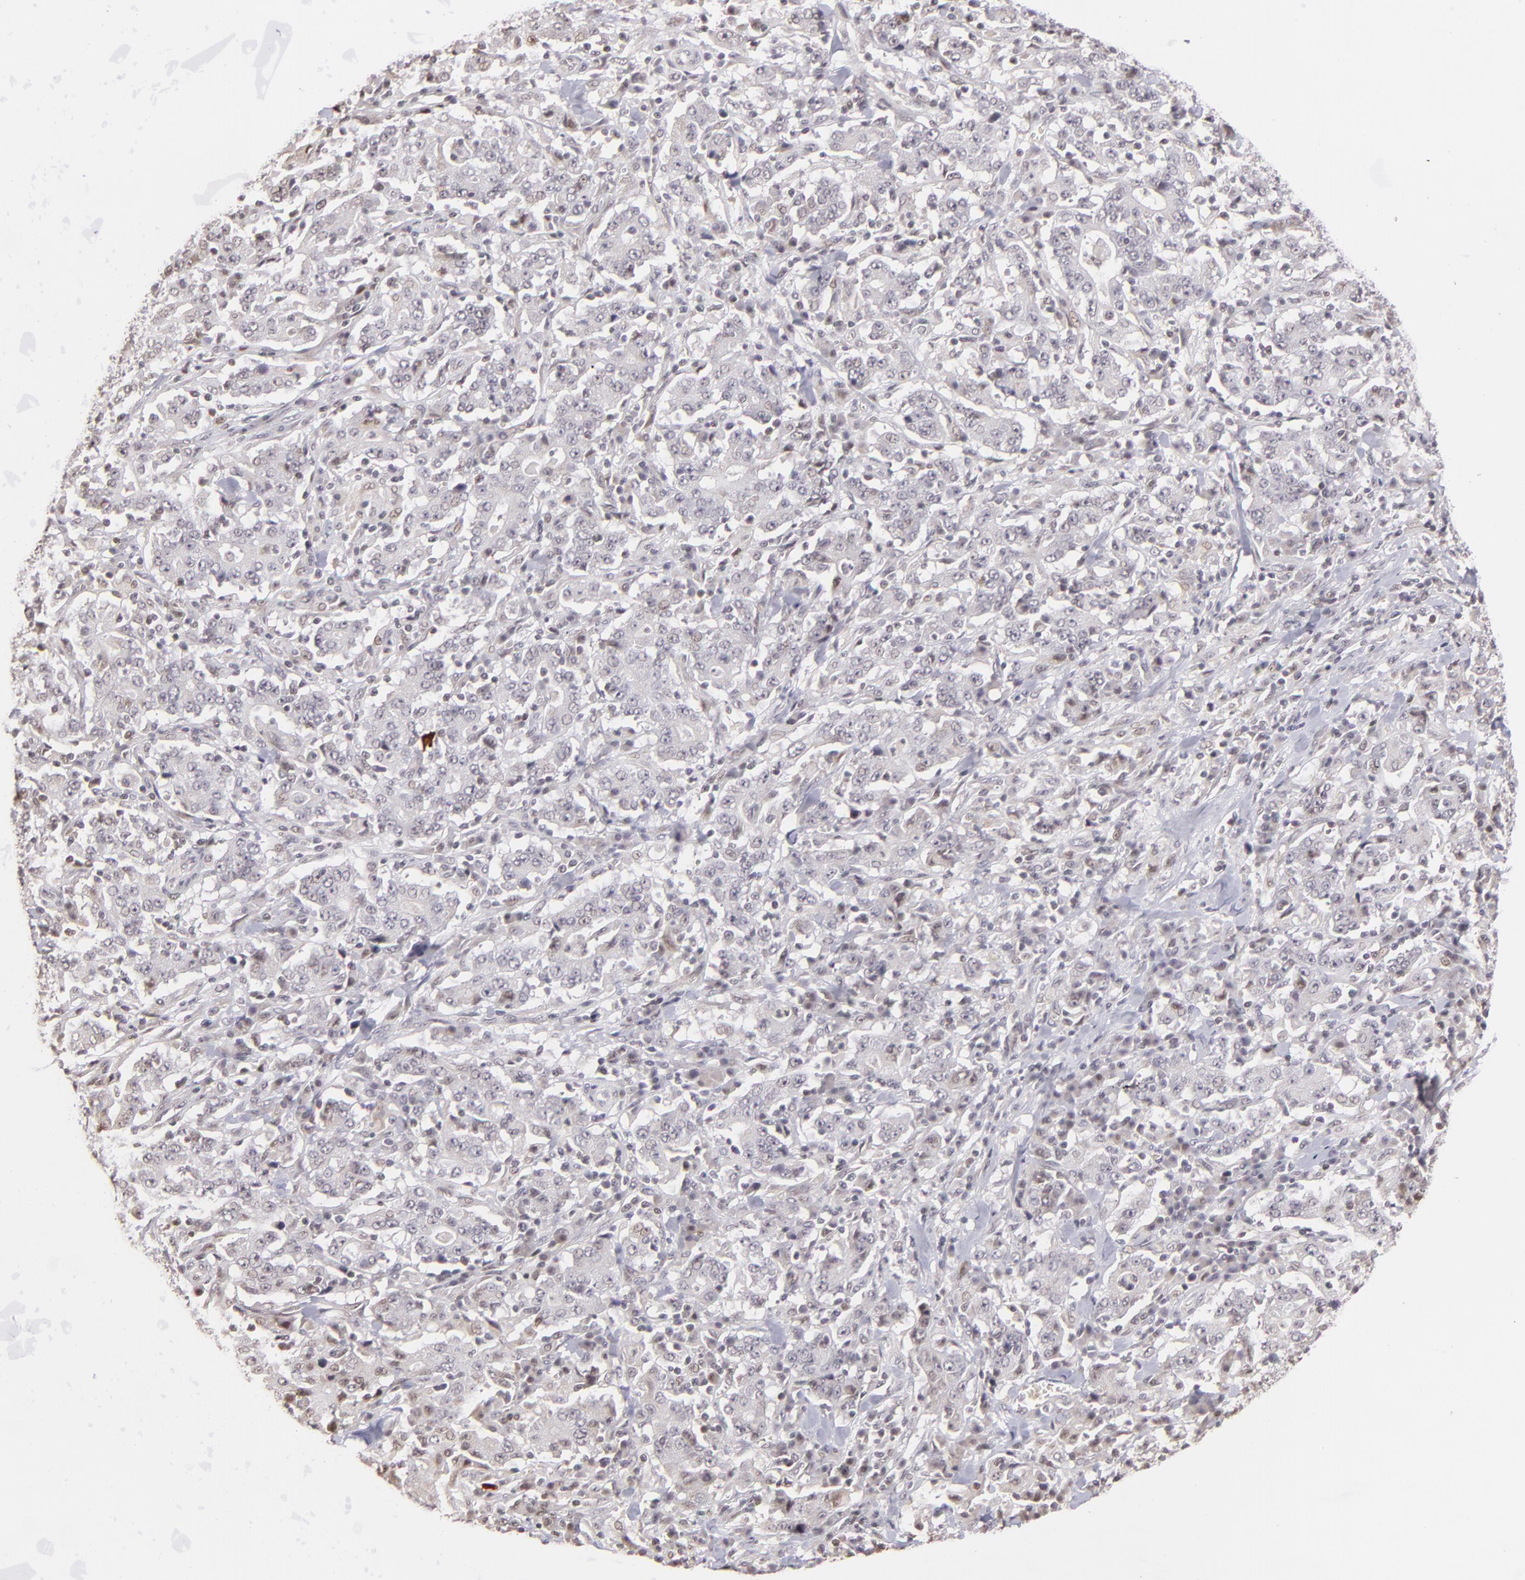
{"staining": {"intensity": "negative", "quantity": "none", "location": "none"}, "tissue": "stomach cancer", "cell_type": "Tumor cells", "image_type": "cancer", "snomed": [{"axis": "morphology", "description": "Normal tissue, NOS"}, {"axis": "morphology", "description": "Adenocarcinoma, NOS"}, {"axis": "topography", "description": "Stomach, upper"}, {"axis": "topography", "description": "Stomach"}], "caption": "This is an immunohistochemistry micrograph of stomach cancer. There is no staining in tumor cells.", "gene": "RARB", "patient": {"sex": "male", "age": 59}}